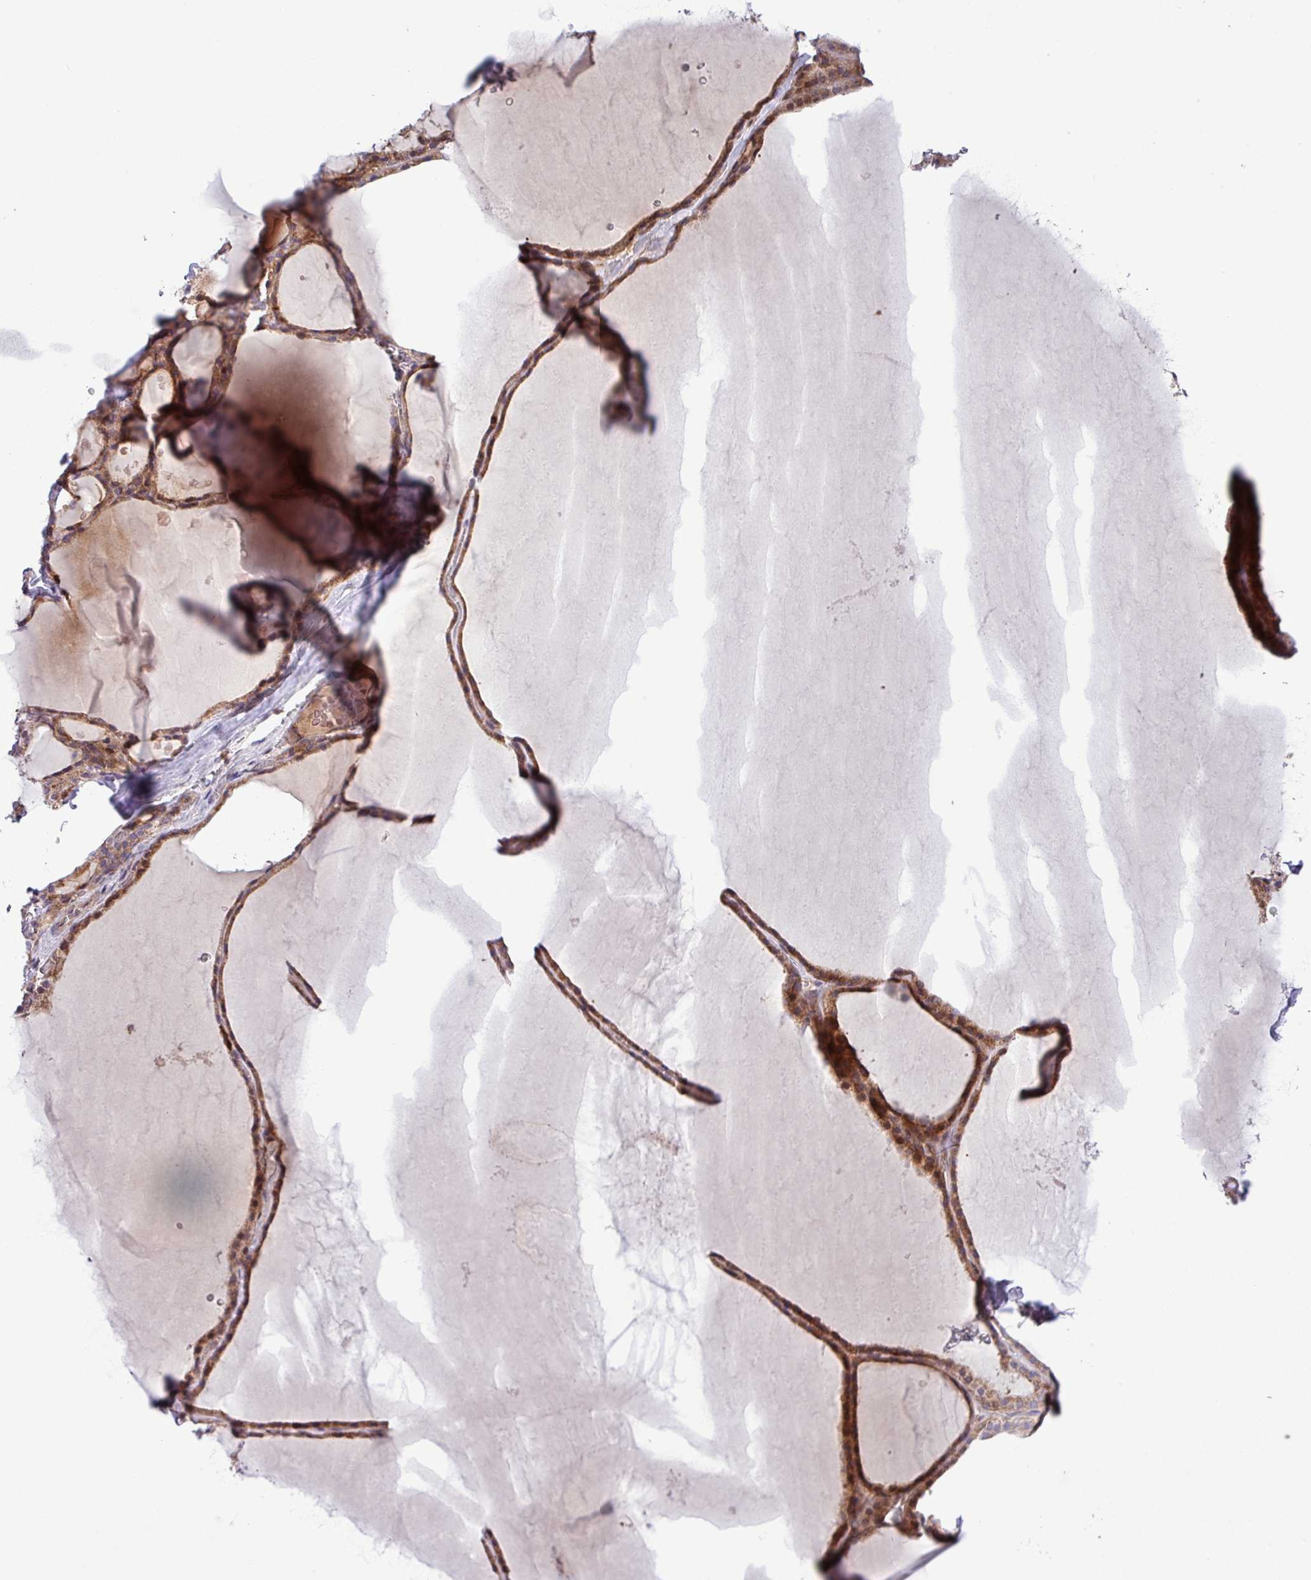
{"staining": {"intensity": "moderate", "quantity": ">75%", "location": "cytoplasmic/membranous"}, "tissue": "thyroid gland", "cell_type": "Glandular cells", "image_type": "normal", "snomed": [{"axis": "morphology", "description": "Normal tissue, NOS"}, {"axis": "topography", "description": "Thyroid gland"}], "caption": "High-power microscopy captured an immunohistochemistry (IHC) image of normal thyroid gland, revealing moderate cytoplasmic/membranous expression in approximately >75% of glandular cells.", "gene": "B3GNT9", "patient": {"sex": "male", "age": 56}}